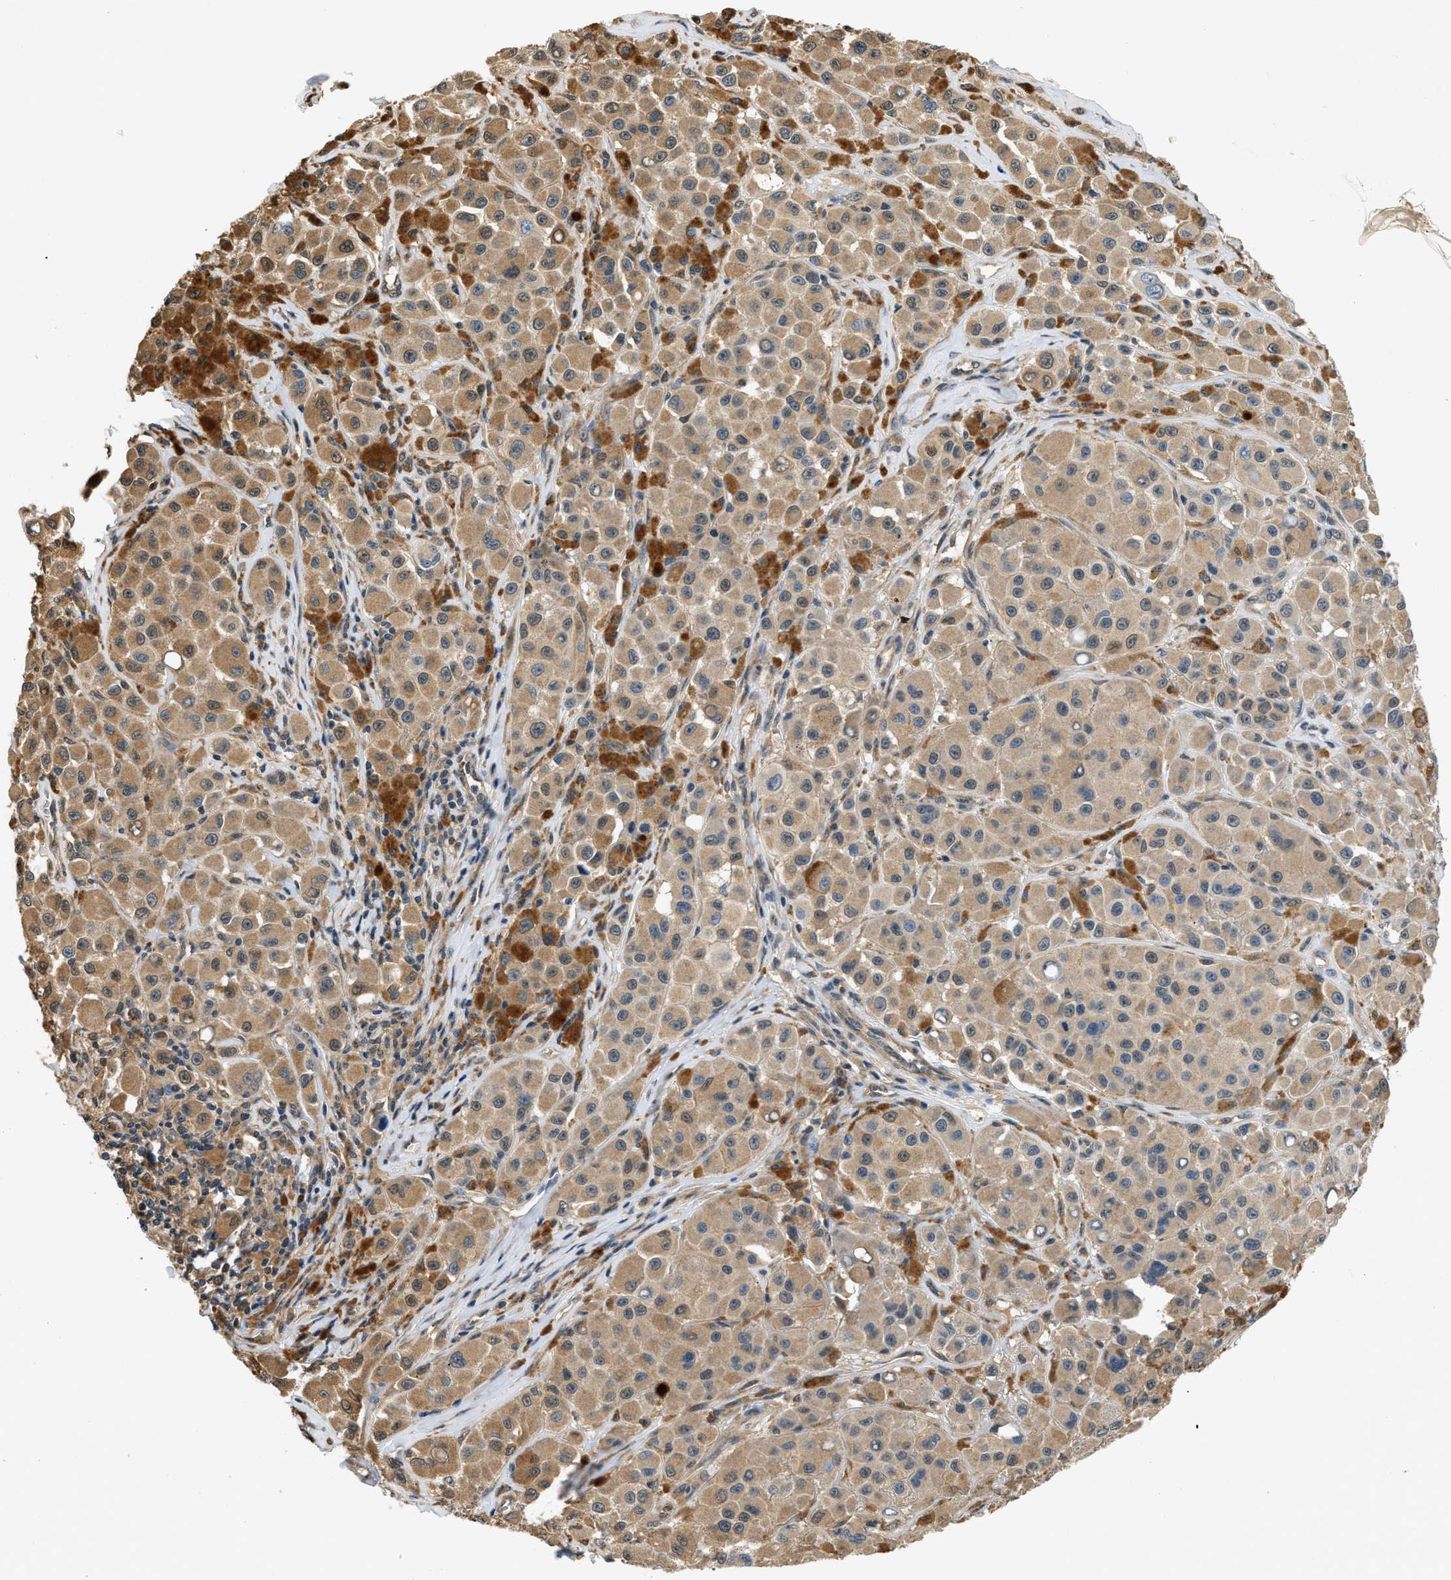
{"staining": {"intensity": "moderate", "quantity": ">75%", "location": "cytoplasmic/membranous"}, "tissue": "melanoma", "cell_type": "Tumor cells", "image_type": "cancer", "snomed": [{"axis": "morphology", "description": "Malignant melanoma, NOS"}, {"axis": "topography", "description": "Skin"}], "caption": "Melanoma stained with DAB IHC shows medium levels of moderate cytoplasmic/membranous expression in about >75% of tumor cells.", "gene": "BCL7C", "patient": {"sex": "male", "age": 84}}